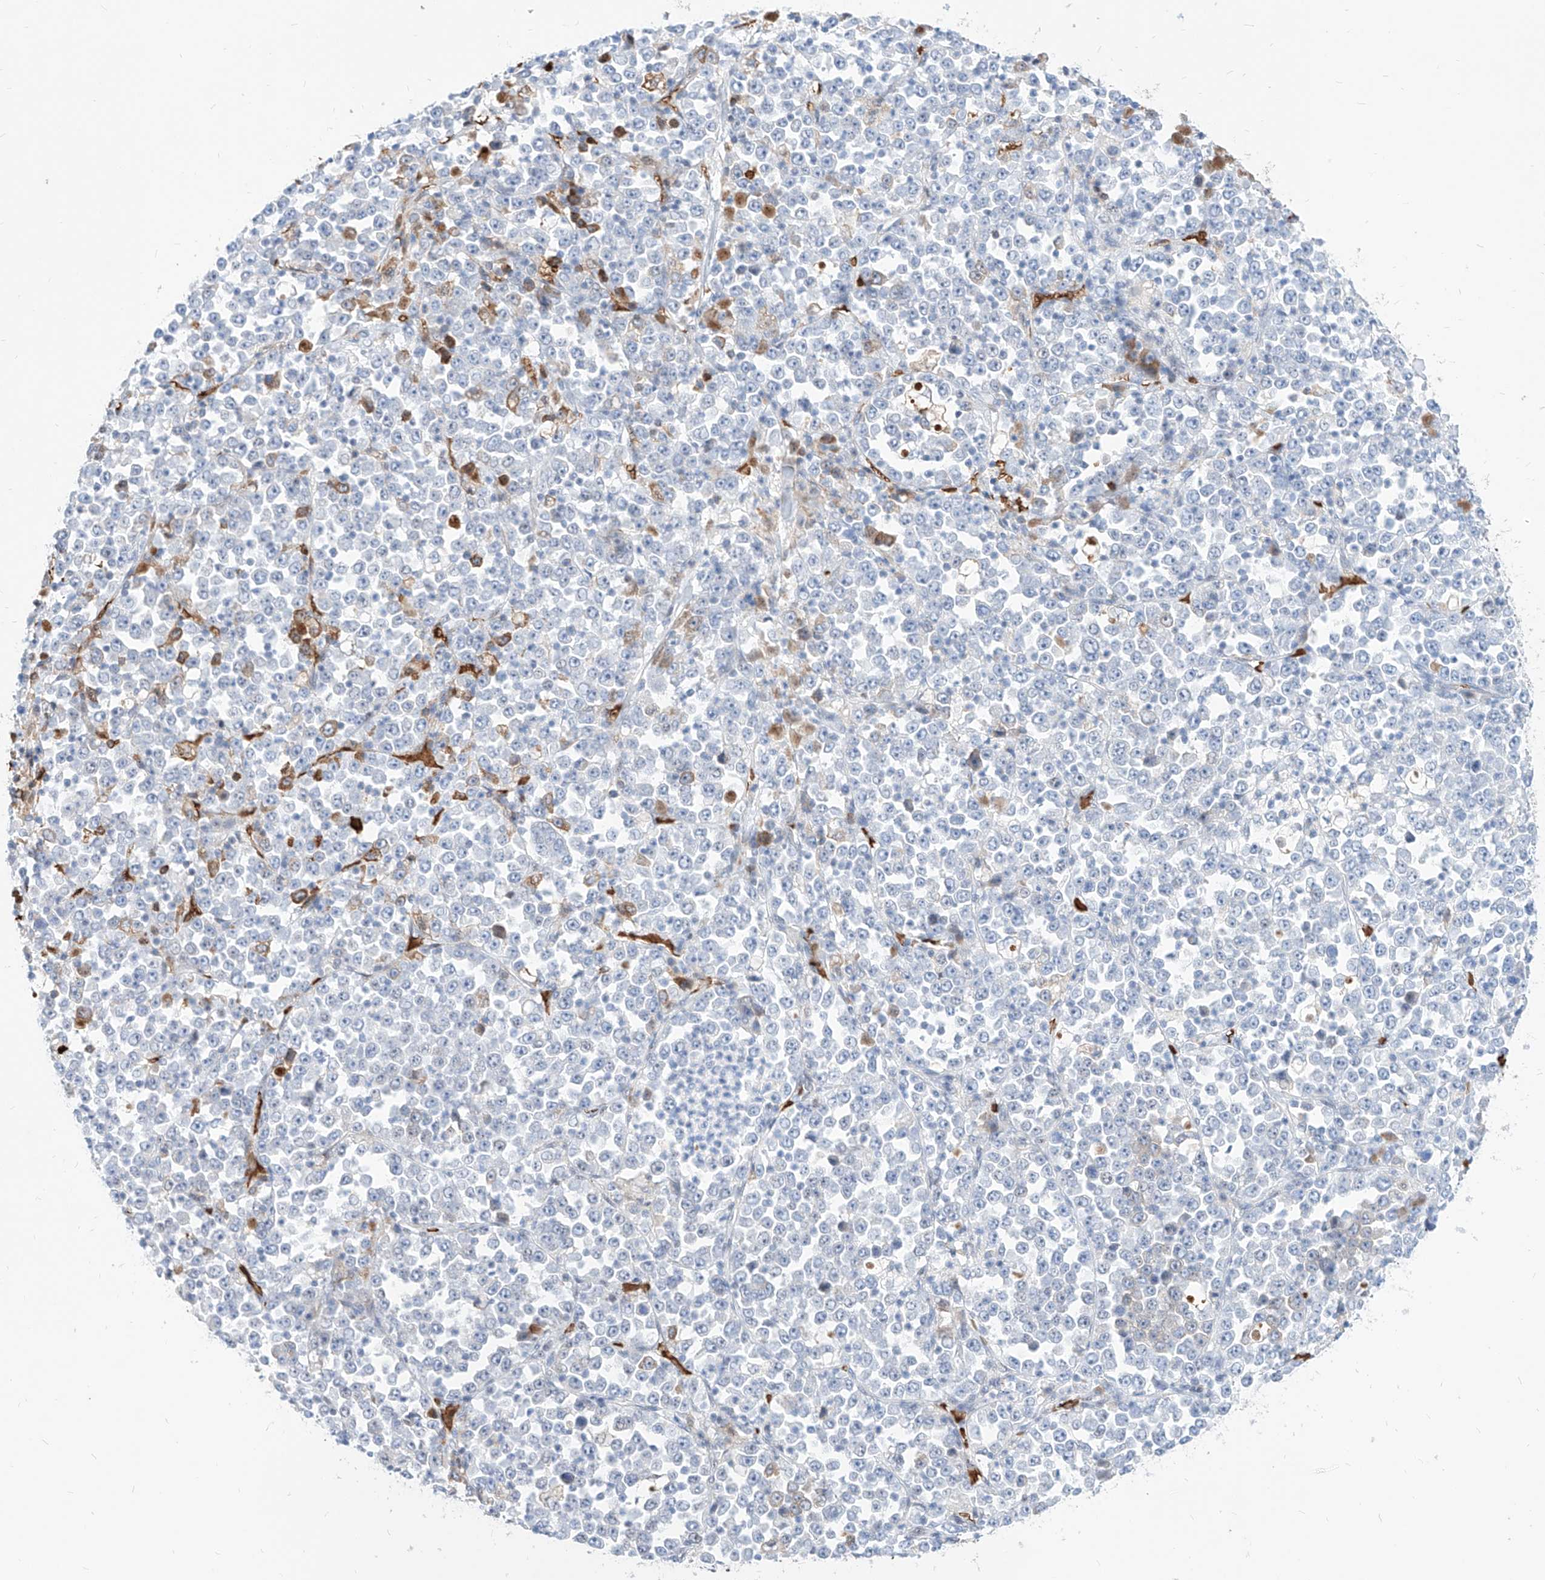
{"staining": {"intensity": "negative", "quantity": "none", "location": "none"}, "tissue": "stomach cancer", "cell_type": "Tumor cells", "image_type": "cancer", "snomed": [{"axis": "morphology", "description": "Normal tissue, NOS"}, {"axis": "morphology", "description": "Adenocarcinoma, NOS"}, {"axis": "topography", "description": "Stomach, upper"}, {"axis": "topography", "description": "Stomach"}], "caption": "Immunohistochemistry (IHC) of human stomach cancer exhibits no positivity in tumor cells. Brightfield microscopy of IHC stained with DAB (3,3'-diaminobenzidine) (brown) and hematoxylin (blue), captured at high magnification.", "gene": "ZFP42", "patient": {"sex": "male", "age": 59}}